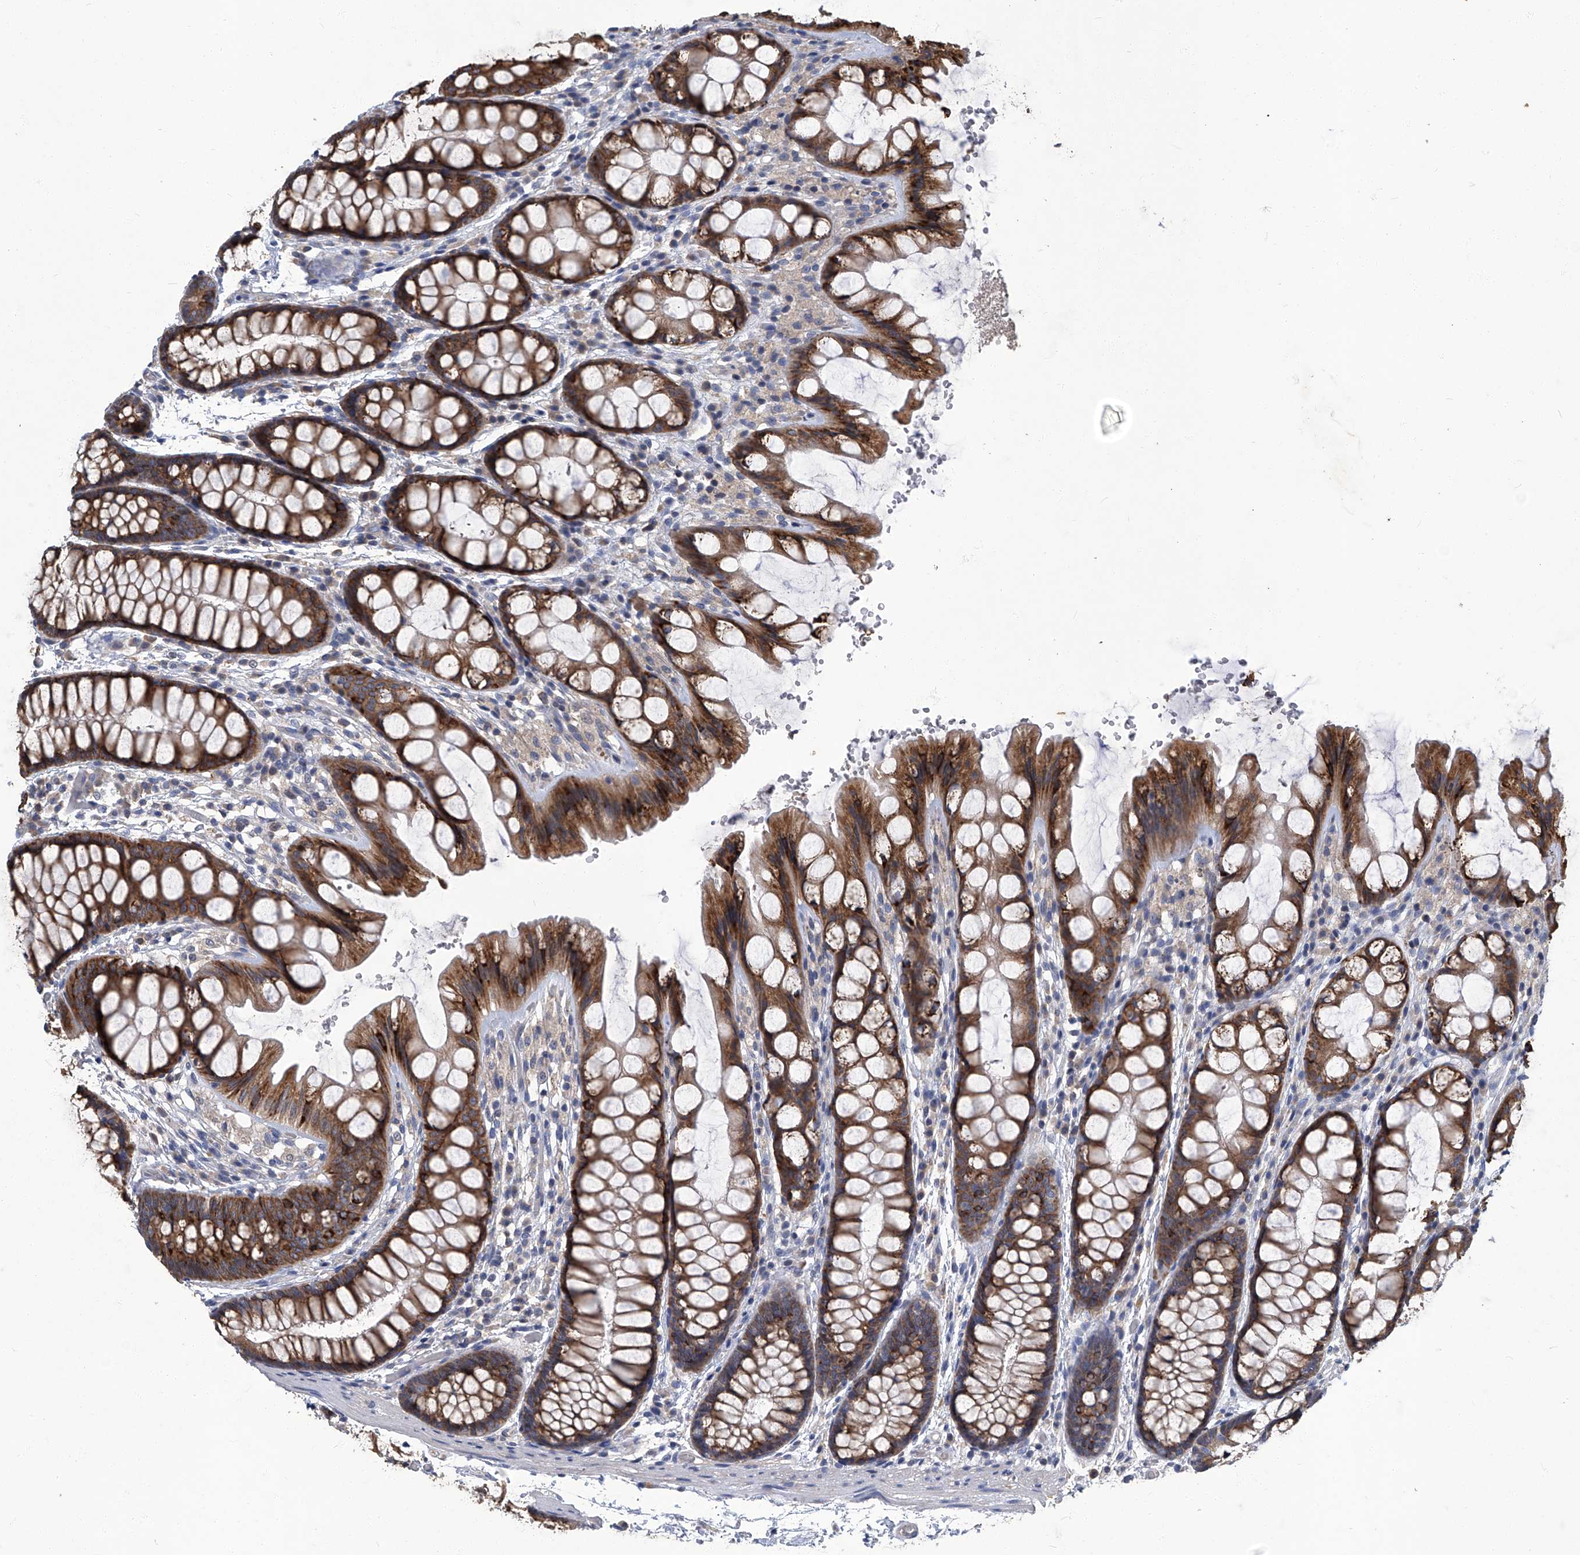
{"staining": {"intensity": "weak", "quantity": ">75%", "location": "cytoplasmic/membranous"}, "tissue": "colon", "cell_type": "Endothelial cells", "image_type": "normal", "snomed": [{"axis": "morphology", "description": "Normal tissue, NOS"}, {"axis": "topography", "description": "Colon"}], "caption": "Immunohistochemistry (DAB (3,3'-diaminobenzidine)) staining of normal human colon displays weak cytoplasmic/membranous protein positivity in about >75% of endothelial cells.", "gene": "TGFBR1", "patient": {"sex": "male", "age": 47}}